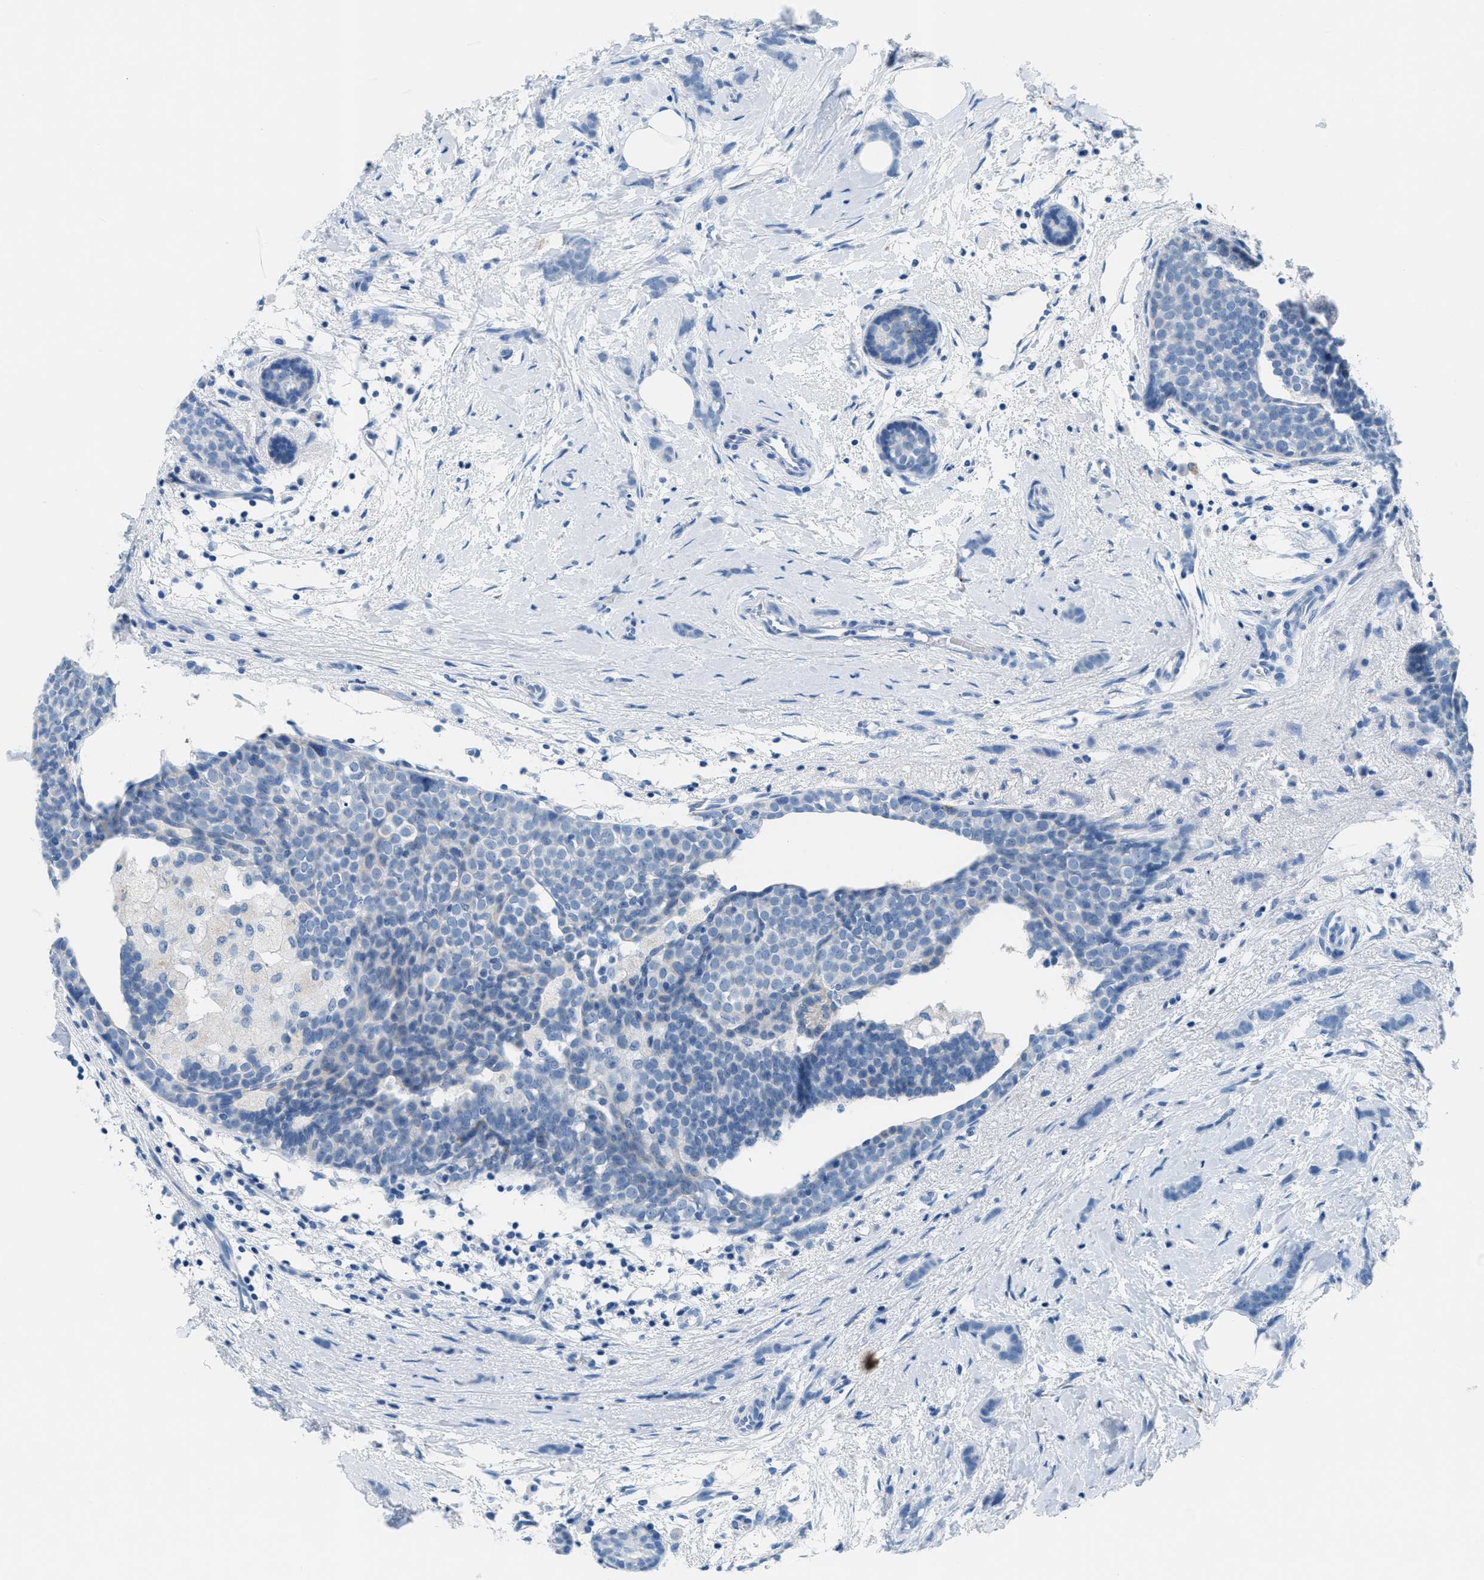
{"staining": {"intensity": "negative", "quantity": "none", "location": "none"}, "tissue": "breast cancer", "cell_type": "Tumor cells", "image_type": "cancer", "snomed": [{"axis": "morphology", "description": "Lobular carcinoma, in situ"}, {"axis": "morphology", "description": "Lobular carcinoma"}, {"axis": "topography", "description": "Breast"}], "caption": "A high-resolution image shows immunohistochemistry (IHC) staining of breast cancer (lobular carcinoma), which exhibits no significant expression in tumor cells.", "gene": "MGARP", "patient": {"sex": "female", "age": 41}}